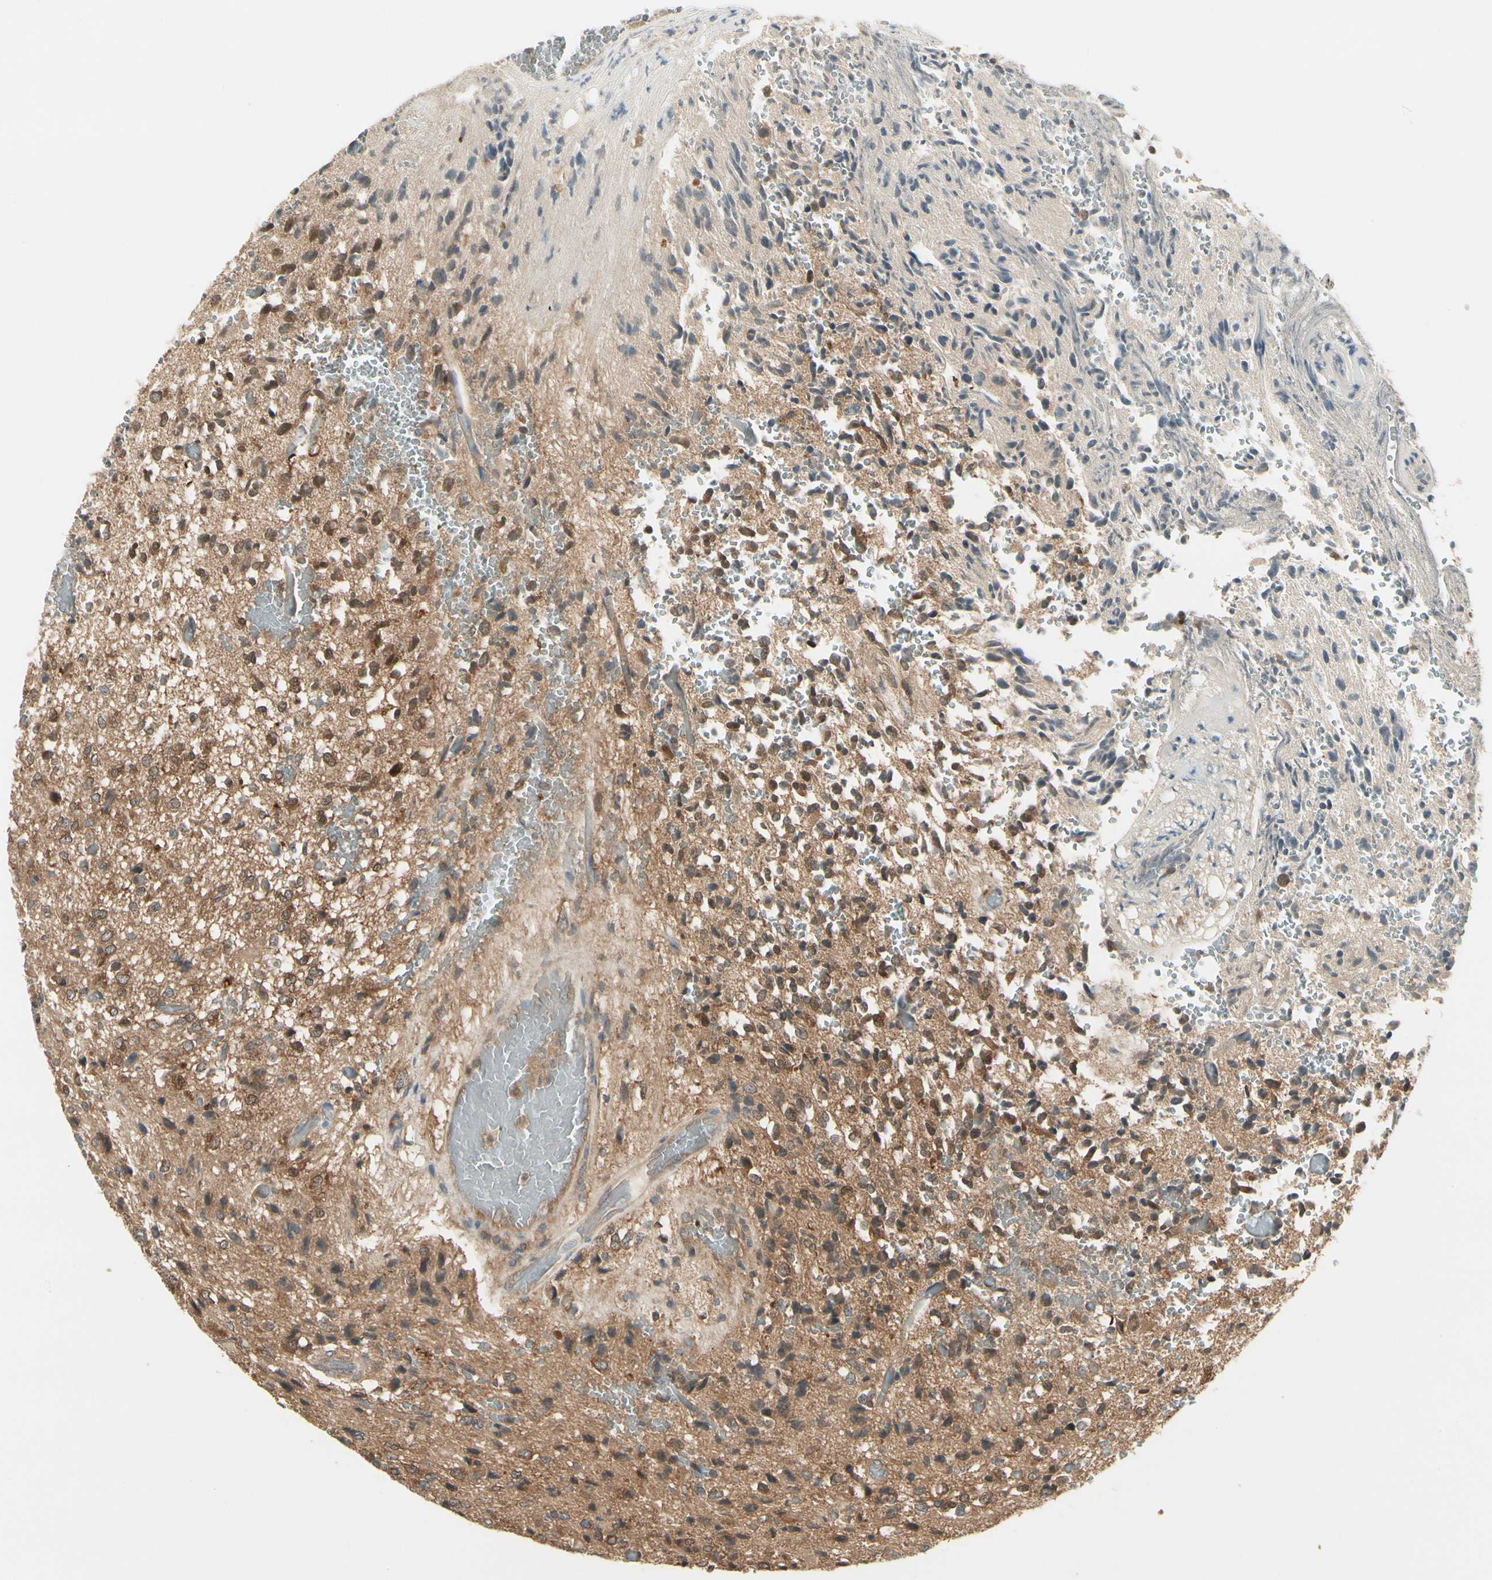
{"staining": {"intensity": "moderate", "quantity": ">75%", "location": "cytoplasmic/membranous,nuclear"}, "tissue": "glioma", "cell_type": "Tumor cells", "image_type": "cancer", "snomed": [{"axis": "morphology", "description": "Glioma, malignant, High grade"}, {"axis": "topography", "description": "pancreas cauda"}], "caption": "The image demonstrates staining of glioma, revealing moderate cytoplasmic/membranous and nuclear protein positivity (brown color) within tumor cells.", "gene": "NME1-NME2", "patient": {"sex": "male", "age": 60}}